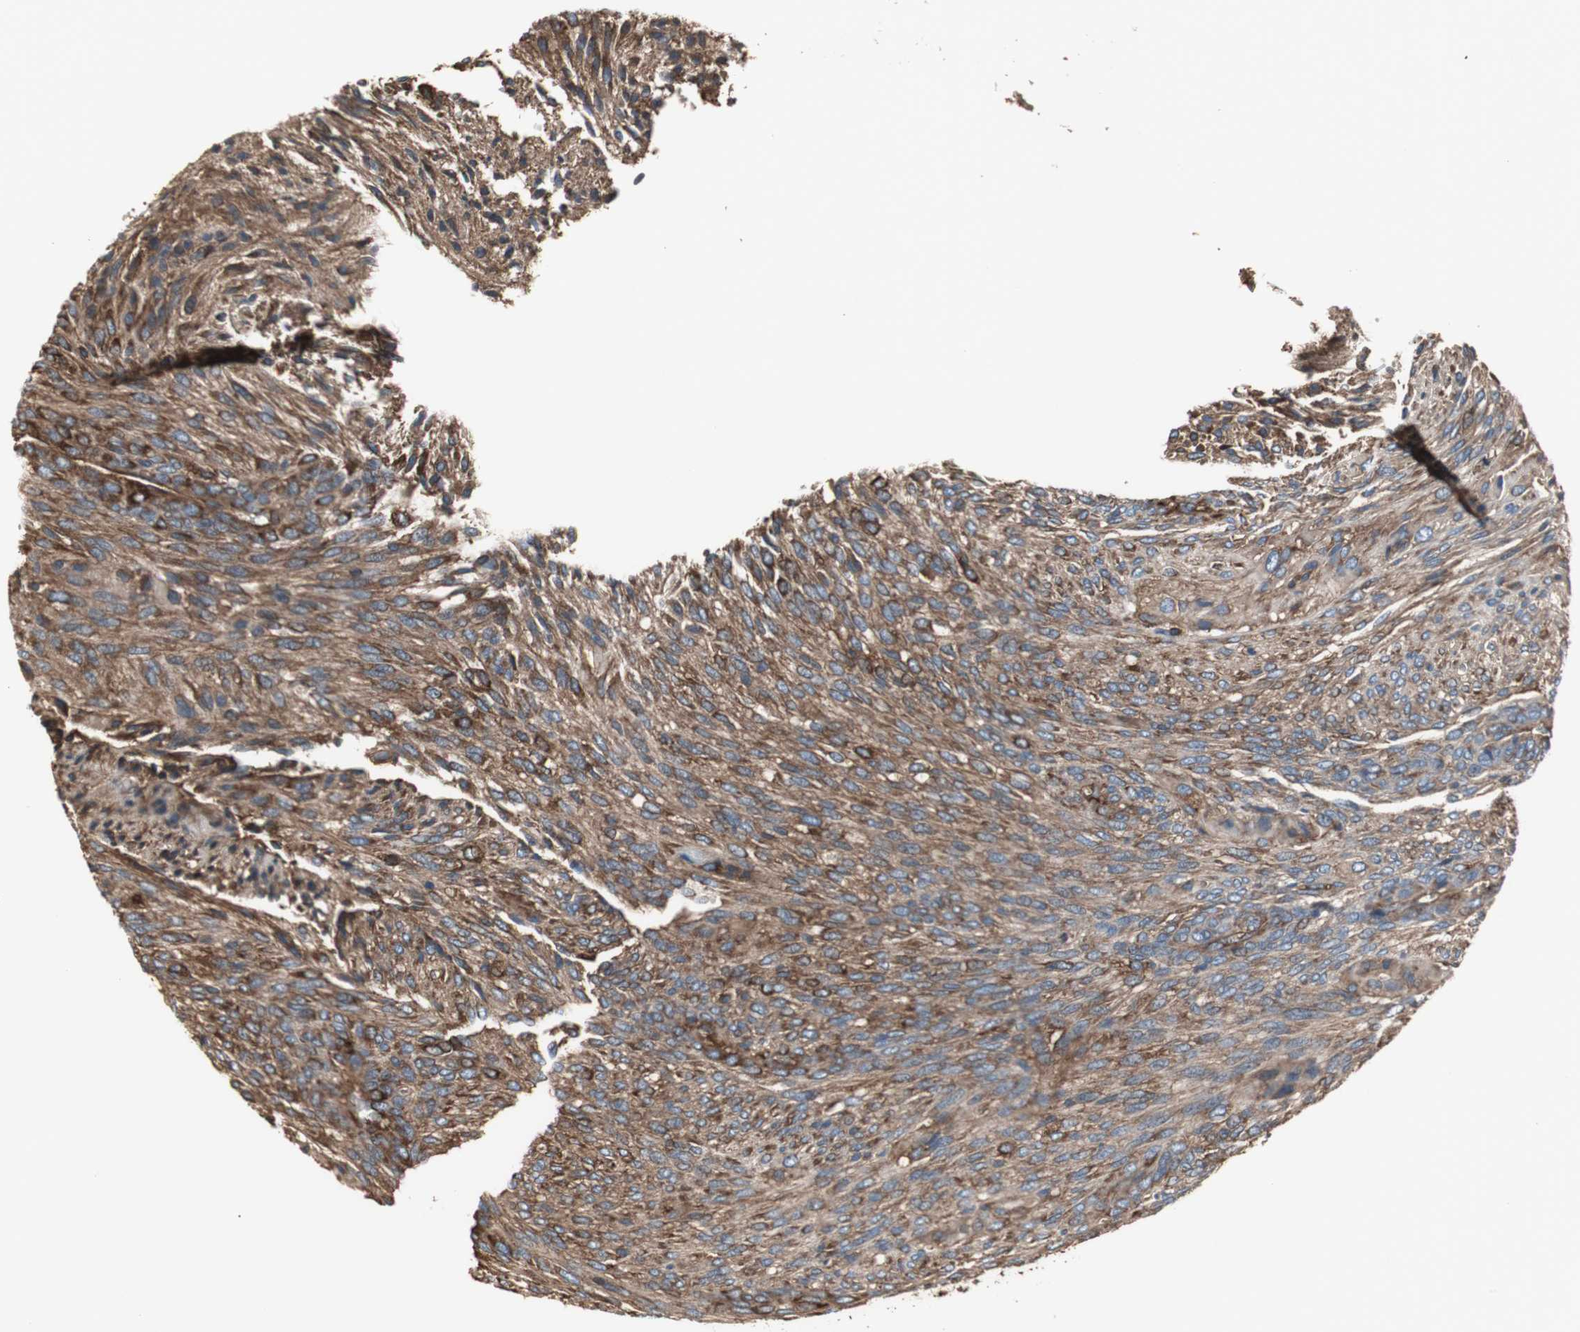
{"staining": {"intensity": "strong", "quantity": ">75%", "location": "cytoplasmic/membranous"}, "tissue": "glioma", "cell_type": "Tumor cells", "image_type": "cancer", "snomed": [{"axis": "morphology", "description": "Glioma, malignant, High grade"}, {"axis": "topography", "description": "Cerebral cortex"}], "caption": "High-power microscopy captured an immunohistochemistry micrograph of glioma, revealing strong cytoplasmic/membranous expression in about >75% of tumor cells. (Stains: DAB in brown, nuclei in blue, Microscopy: brightfield microscopy at high magnification).", "gene": "ACTN1", "patient": {"sex": "female", "age": 55}}